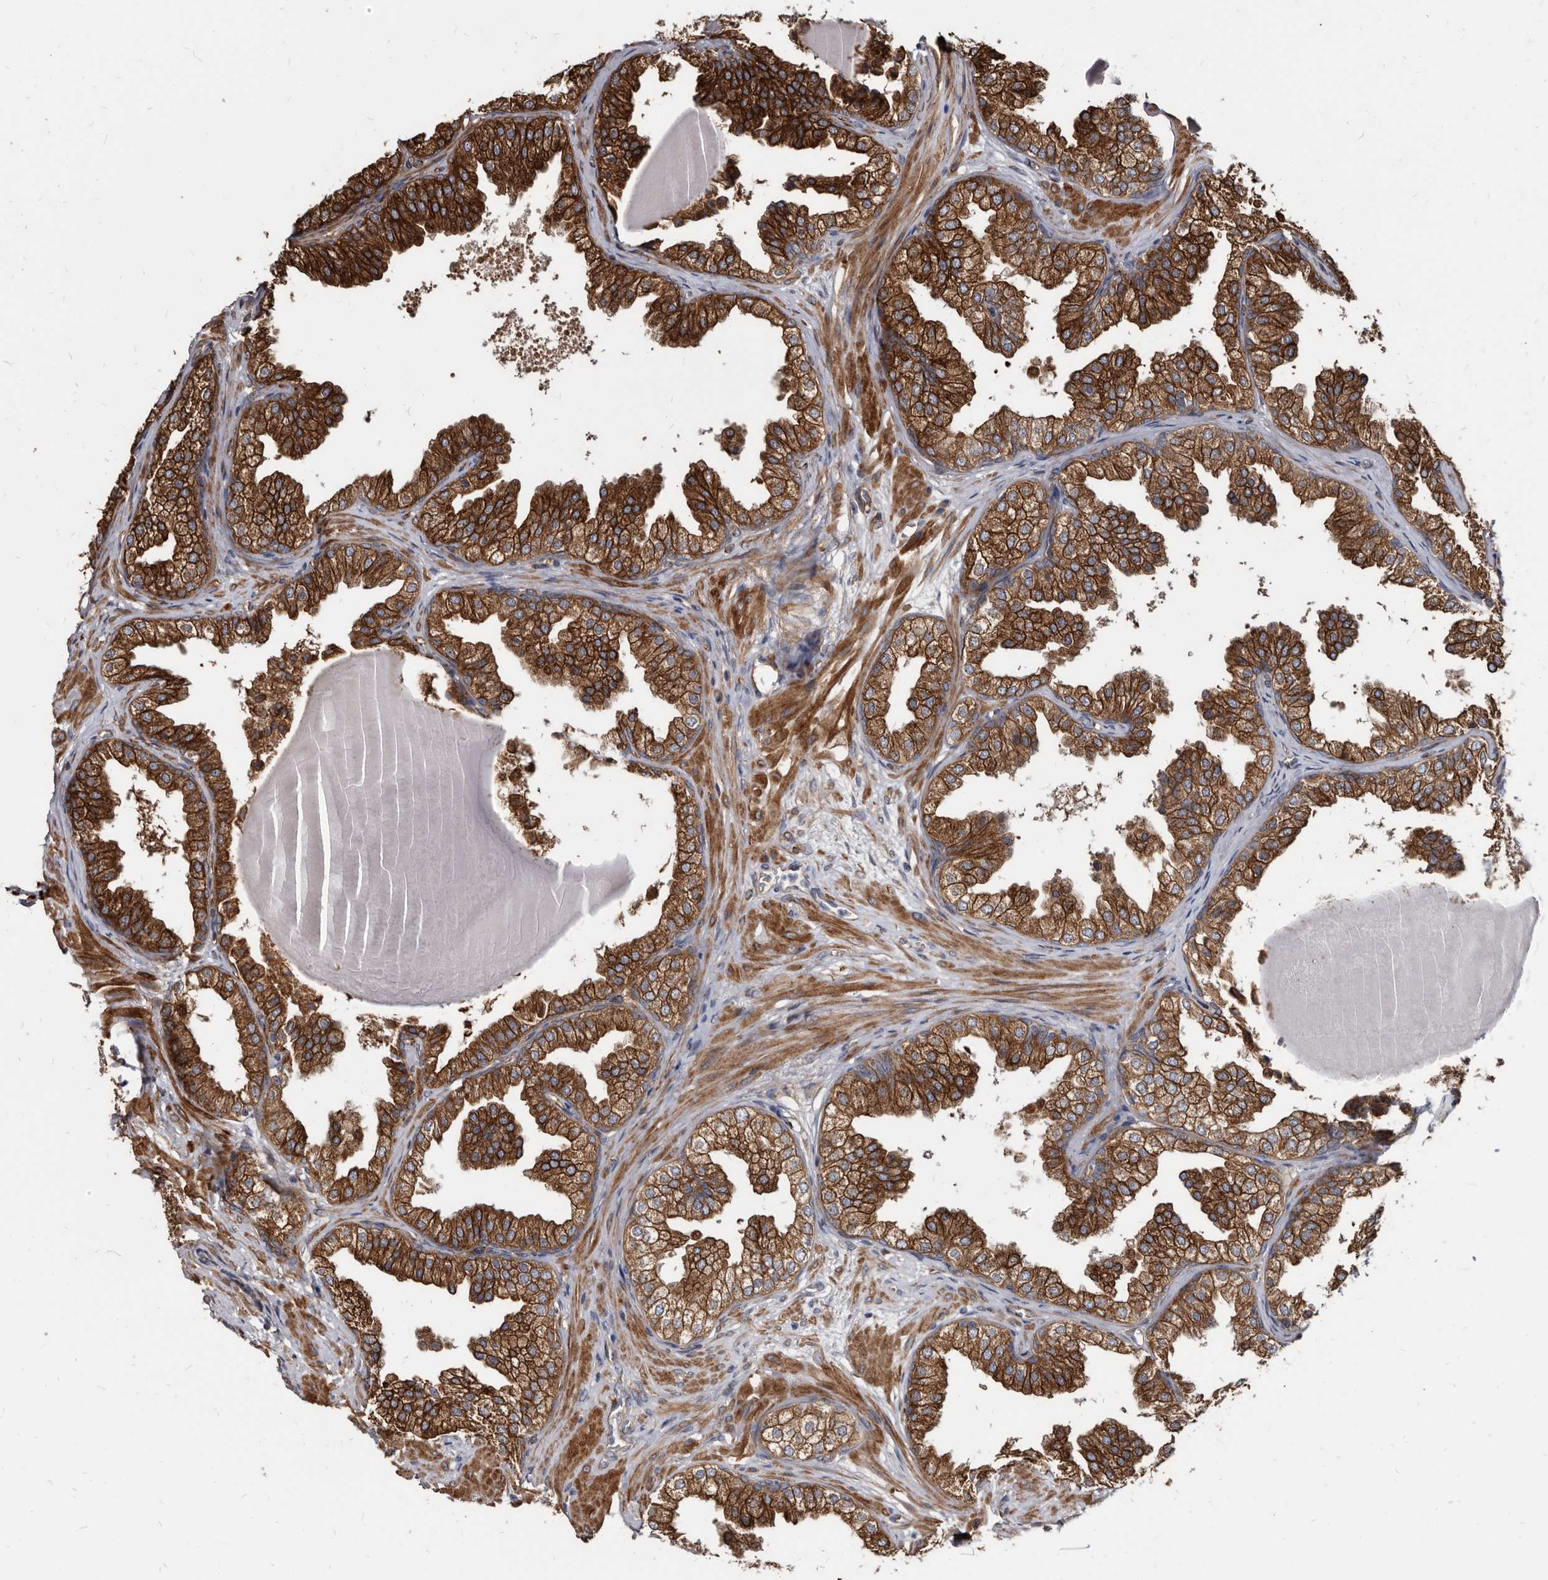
{"staining": {"intensity": "strong", "quantity": ">75%", "location": "cytoplasmic/membranous"}, "tissue": "prostate", "cell_type": "Glandular cells", "image_type": "normal", "snomed": [{"axis": "morphology", "description": "Normal tissue, NOS"}, {"axis": "topography", "description": "Prostate"}], "caption": "DAB immunohistochemical staining of unremarkable human prostate shows strong cytoplasmic/membranous protein expression in about >75% of glandular cells.", "gene": "KCTD20", "patient": {"sex": "male", "age": 48}}